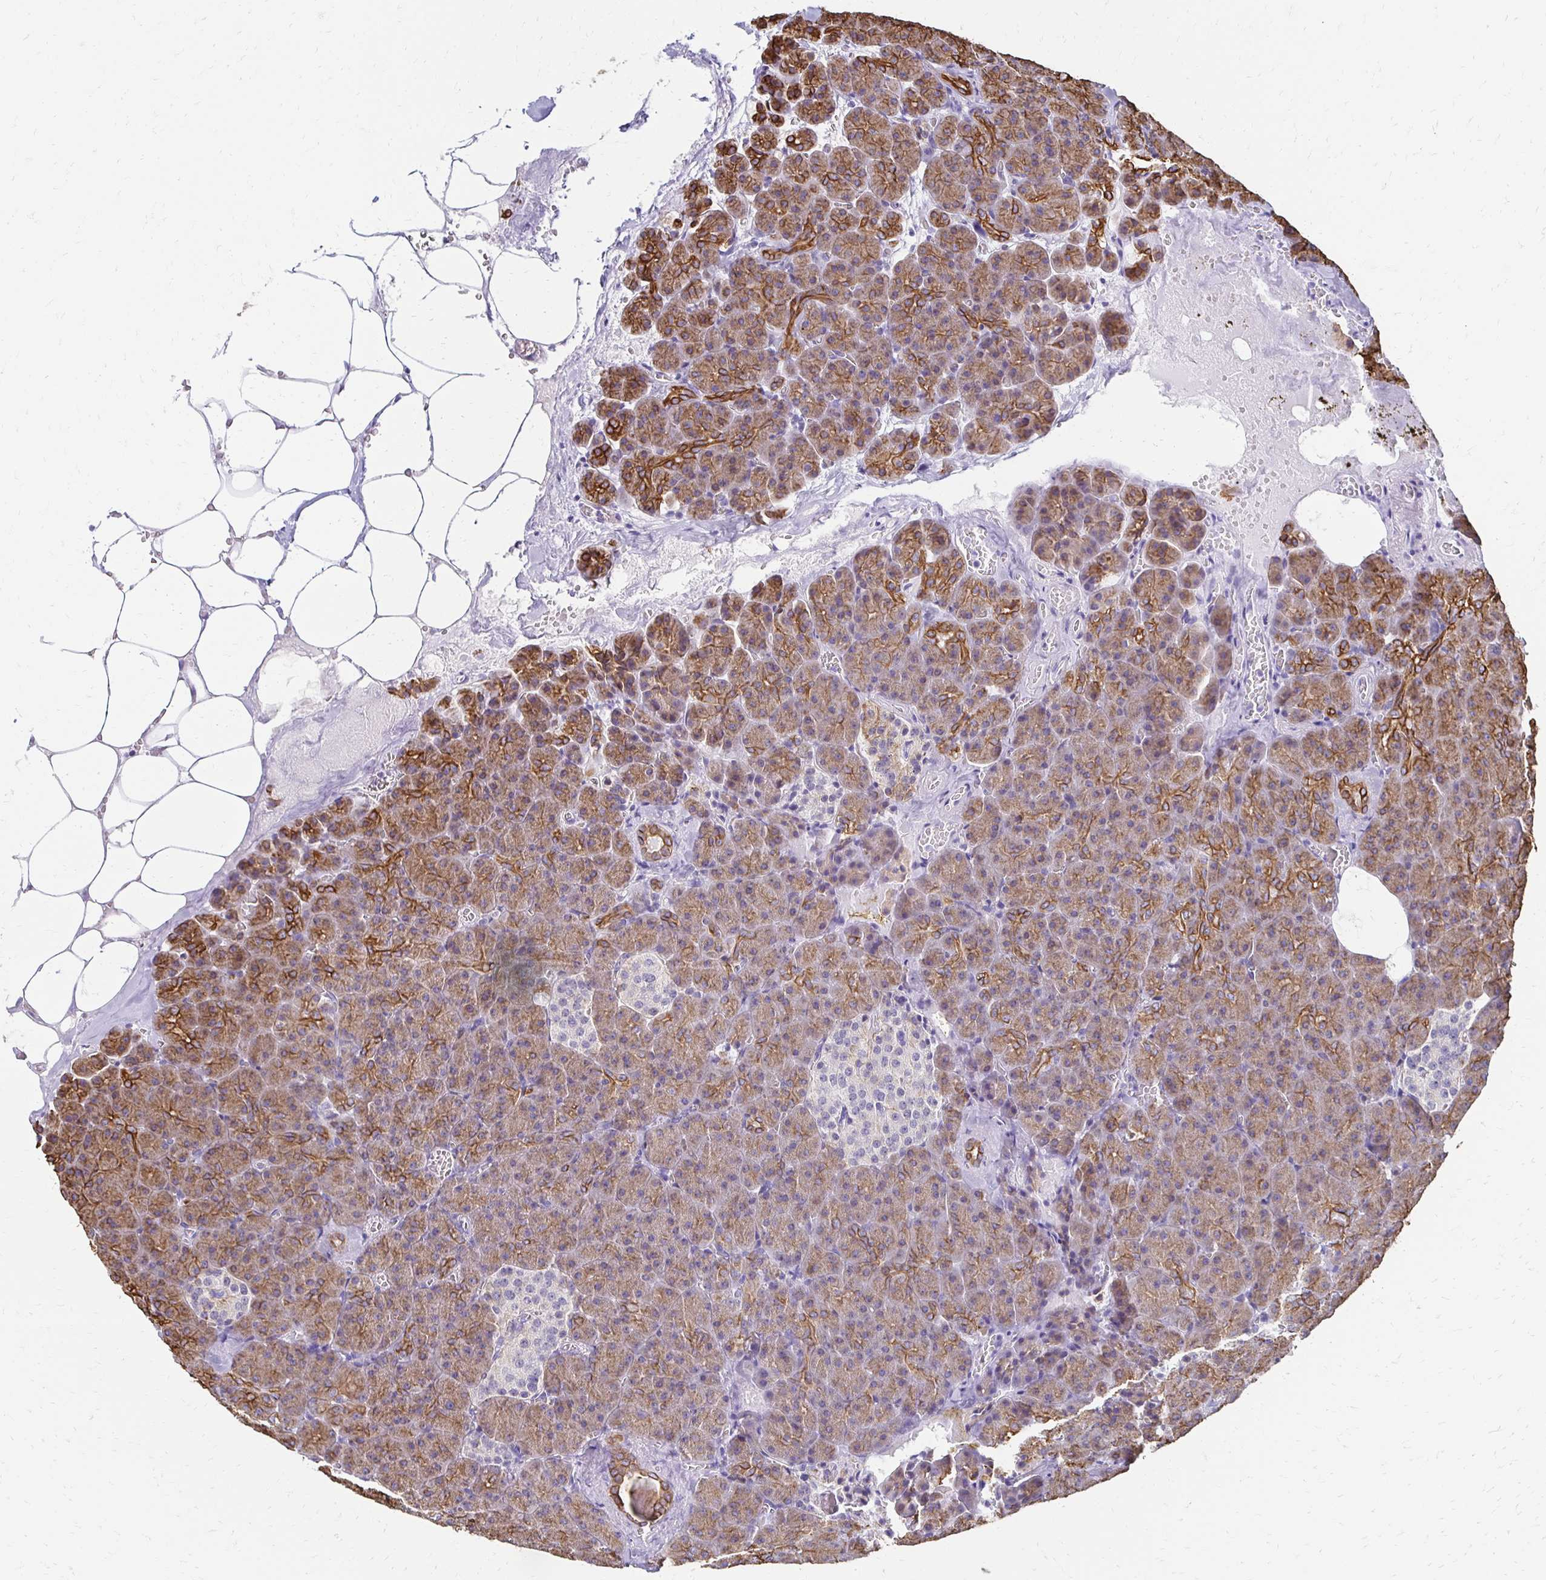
{"staining": {"intensity": "moderate", "quantity": ">75%", "location": "cytoplasmic/membranous"}, "tissue": "pancreas", "cell_type": "Exocrine glandular cells", "image_type": "normal", "snomed": [{"axis": "morphology", "description": "Normal tissue, NOS"}, {"axis": "topography", "description": "Pancreas"}], "caption": "Protein staining of unremarkable pancreas displays moderate cytoplasmic/membranous positivity in approximately >75% of exocrine glandular cells. The protein is shown in brown color, while the nuclei are stained blue.", "gene": "C1QTNF2", "patient": {"sex": "female", "age": 74}}